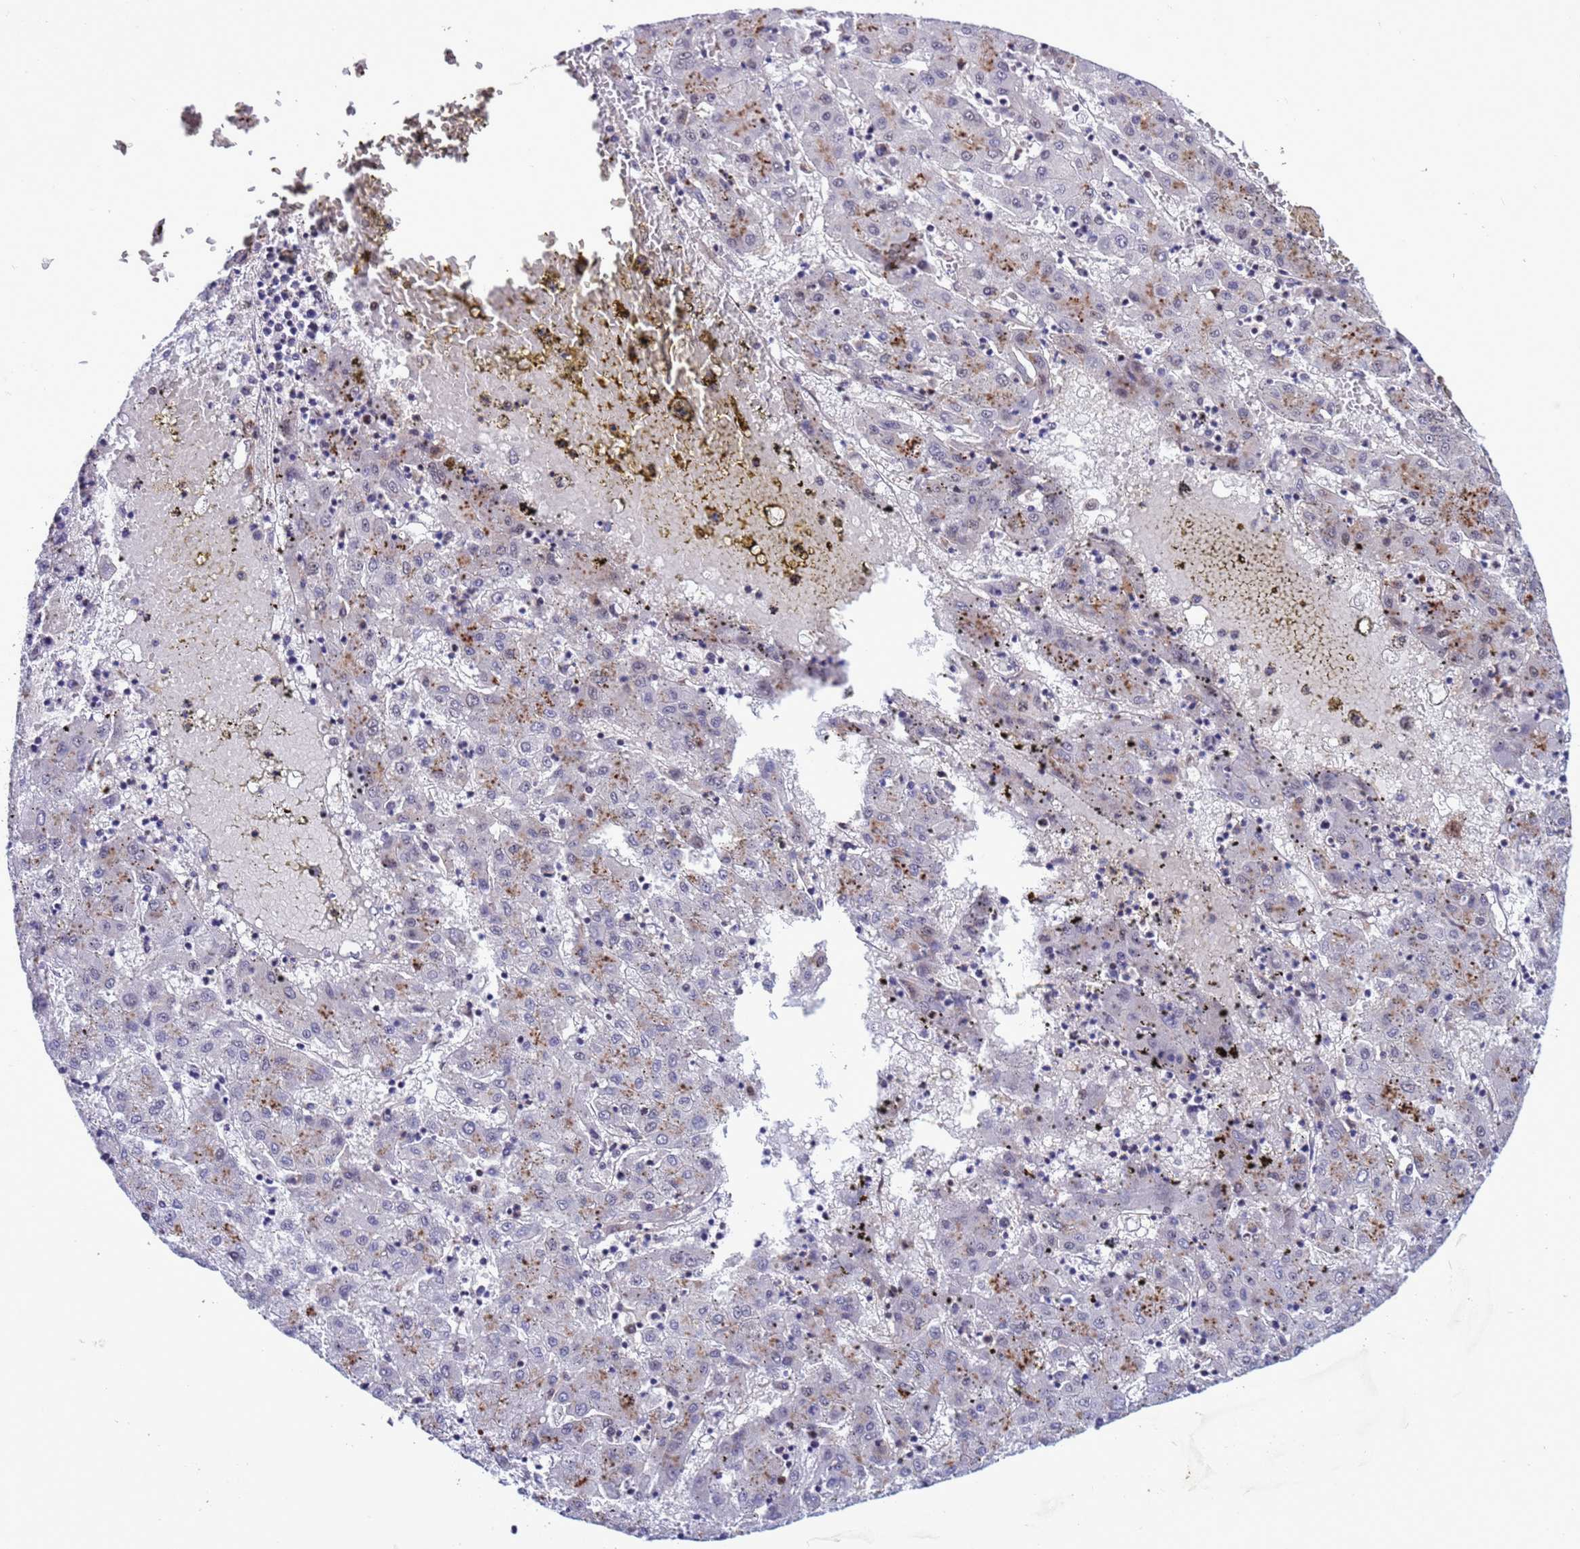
{"staining": {"intensity": "negative", "quantity": "none", "location": "none"}, "tissue": "liver cancer", "cell_type": "Tumor cells", "image_type": "cancer", "snomed": [{"axis": "morphology", "description": "Carcinoma, Hepatocellular, NOS"}, {"axis": "topography", "description": "Liver"}], "caption": "DAB (3,3'-diaminobenzidine) immunohistochemical staining of human liver cancer (hepatocellular carcinoma) reveals no significant positivity in tumor cells. Brightfield microscopy of IHC stained with DAB (3,3'-diaminobenzidine) (brown) and hematoxylin (blue), captured at high magnification.", "gene": "RASD1", "patient": {"sex": "male", "age": 72}}